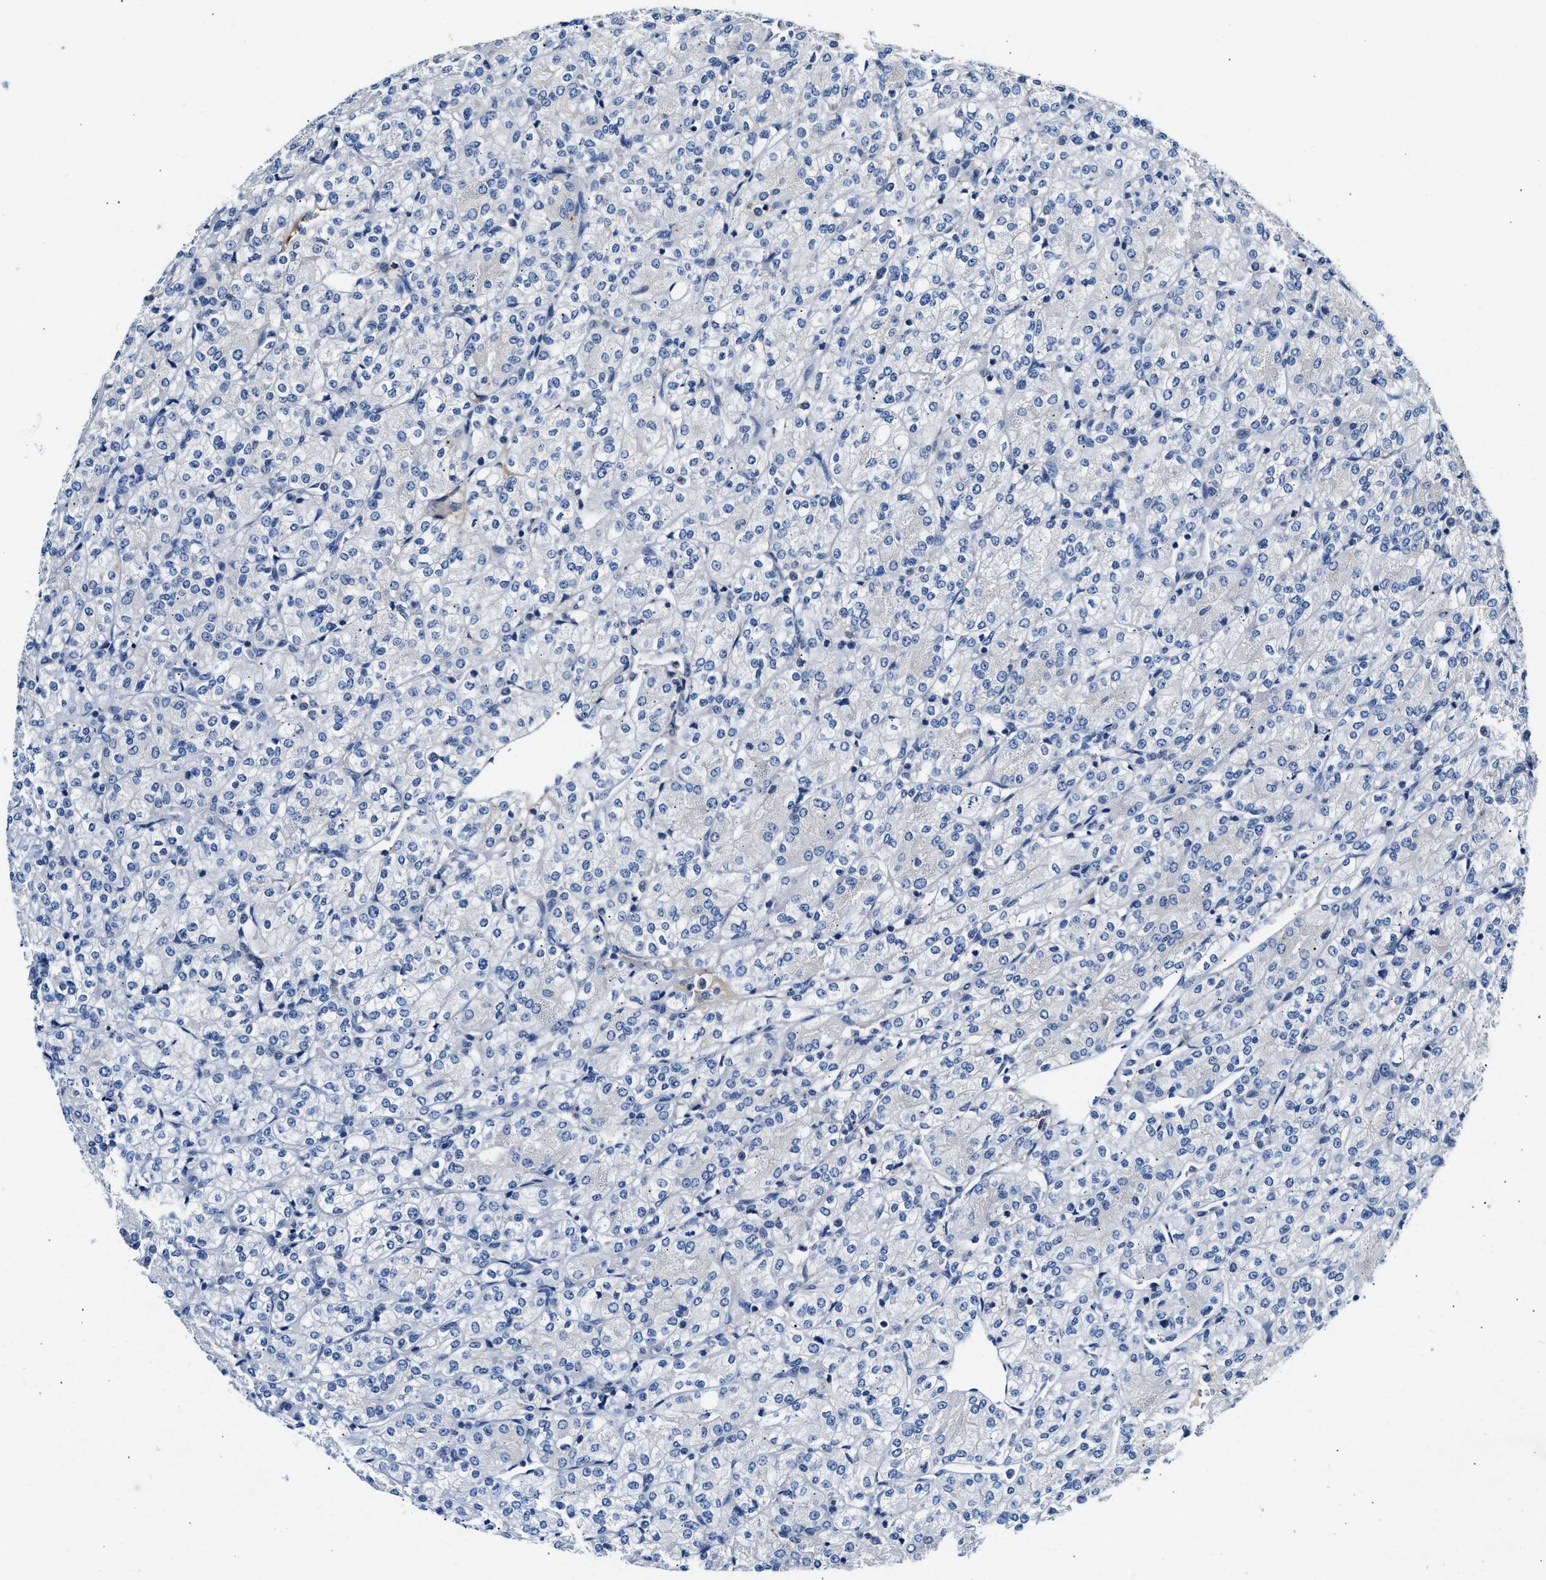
{"staining": {"intensity": "negative", "quantity": "none", "location": "none"}, "tissue": "renal cancer", "cell_type": "Tumor cells", "image_type": "cancer", "snomed": [{"axis": "morphology", "description": "Adenocarcinoma, NOS"}, {"axis": "topography", "description": "Kidney"}], "caption": "Tumor cells show no significant protein positivity in renal cancer. (Brightfield microscopy of DAB immunohistochemistry at high magnification).", "gene": "TUT7", "patient": {"sex": "male", "age": 77}}